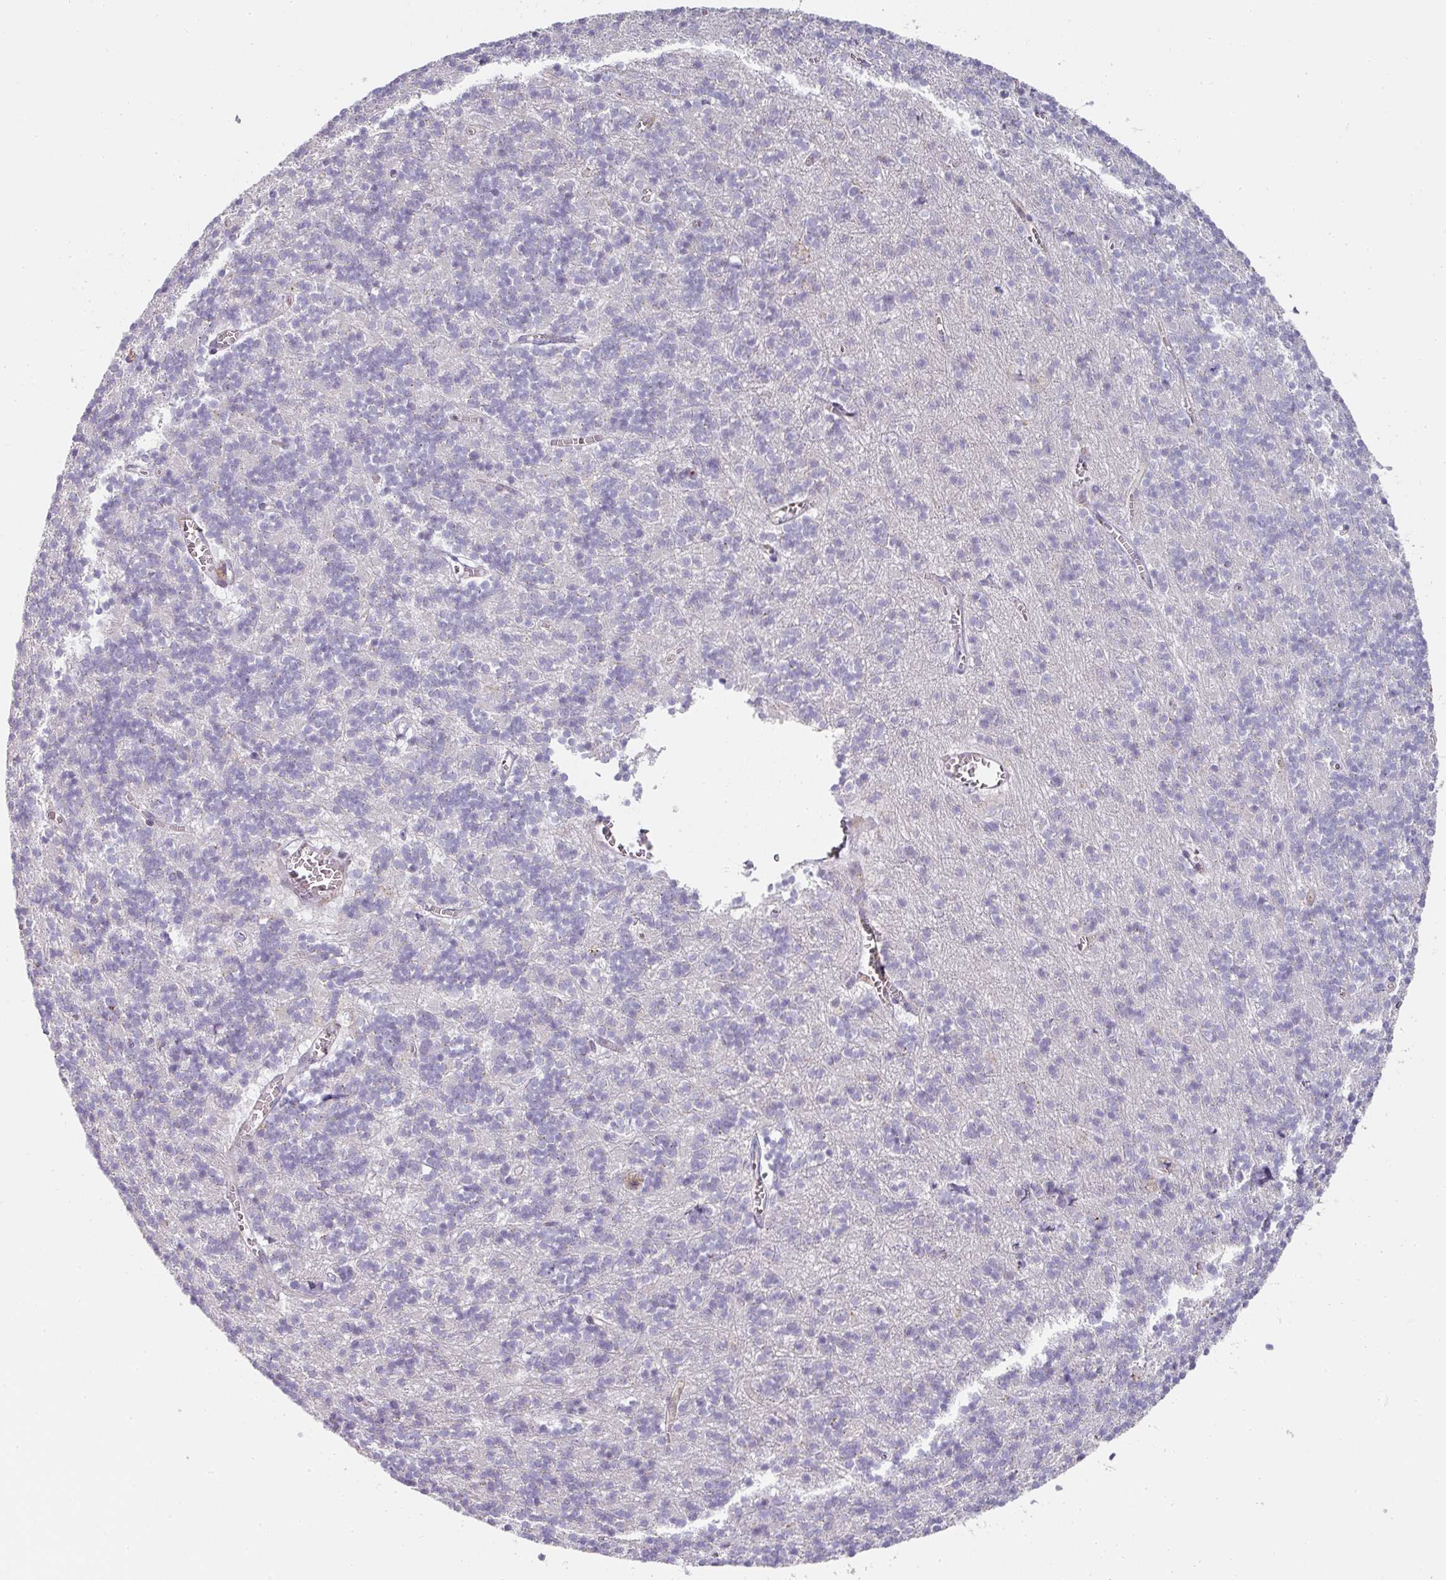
{"staining": {"intensity": "negative", "quantity": "none", "location": "none"}, "tissue": "cerebellum", "cell_type": "Cells in granular layer", "image_type": "normal", "snomed": [{"axis": "morphology", "description": "Normal tissue, NOS"}, {"axis": "topography", "description": "Cerebellum"}], "caption": "High magnification brightfield microscopy of benign cerebellum stained with DAB (brown) and counterstained with hematoxylin (blue): cells in granular layer show no significant positivity.", "gene": "ATP8B2", "patient": {"sex": "male", "age": 54}}